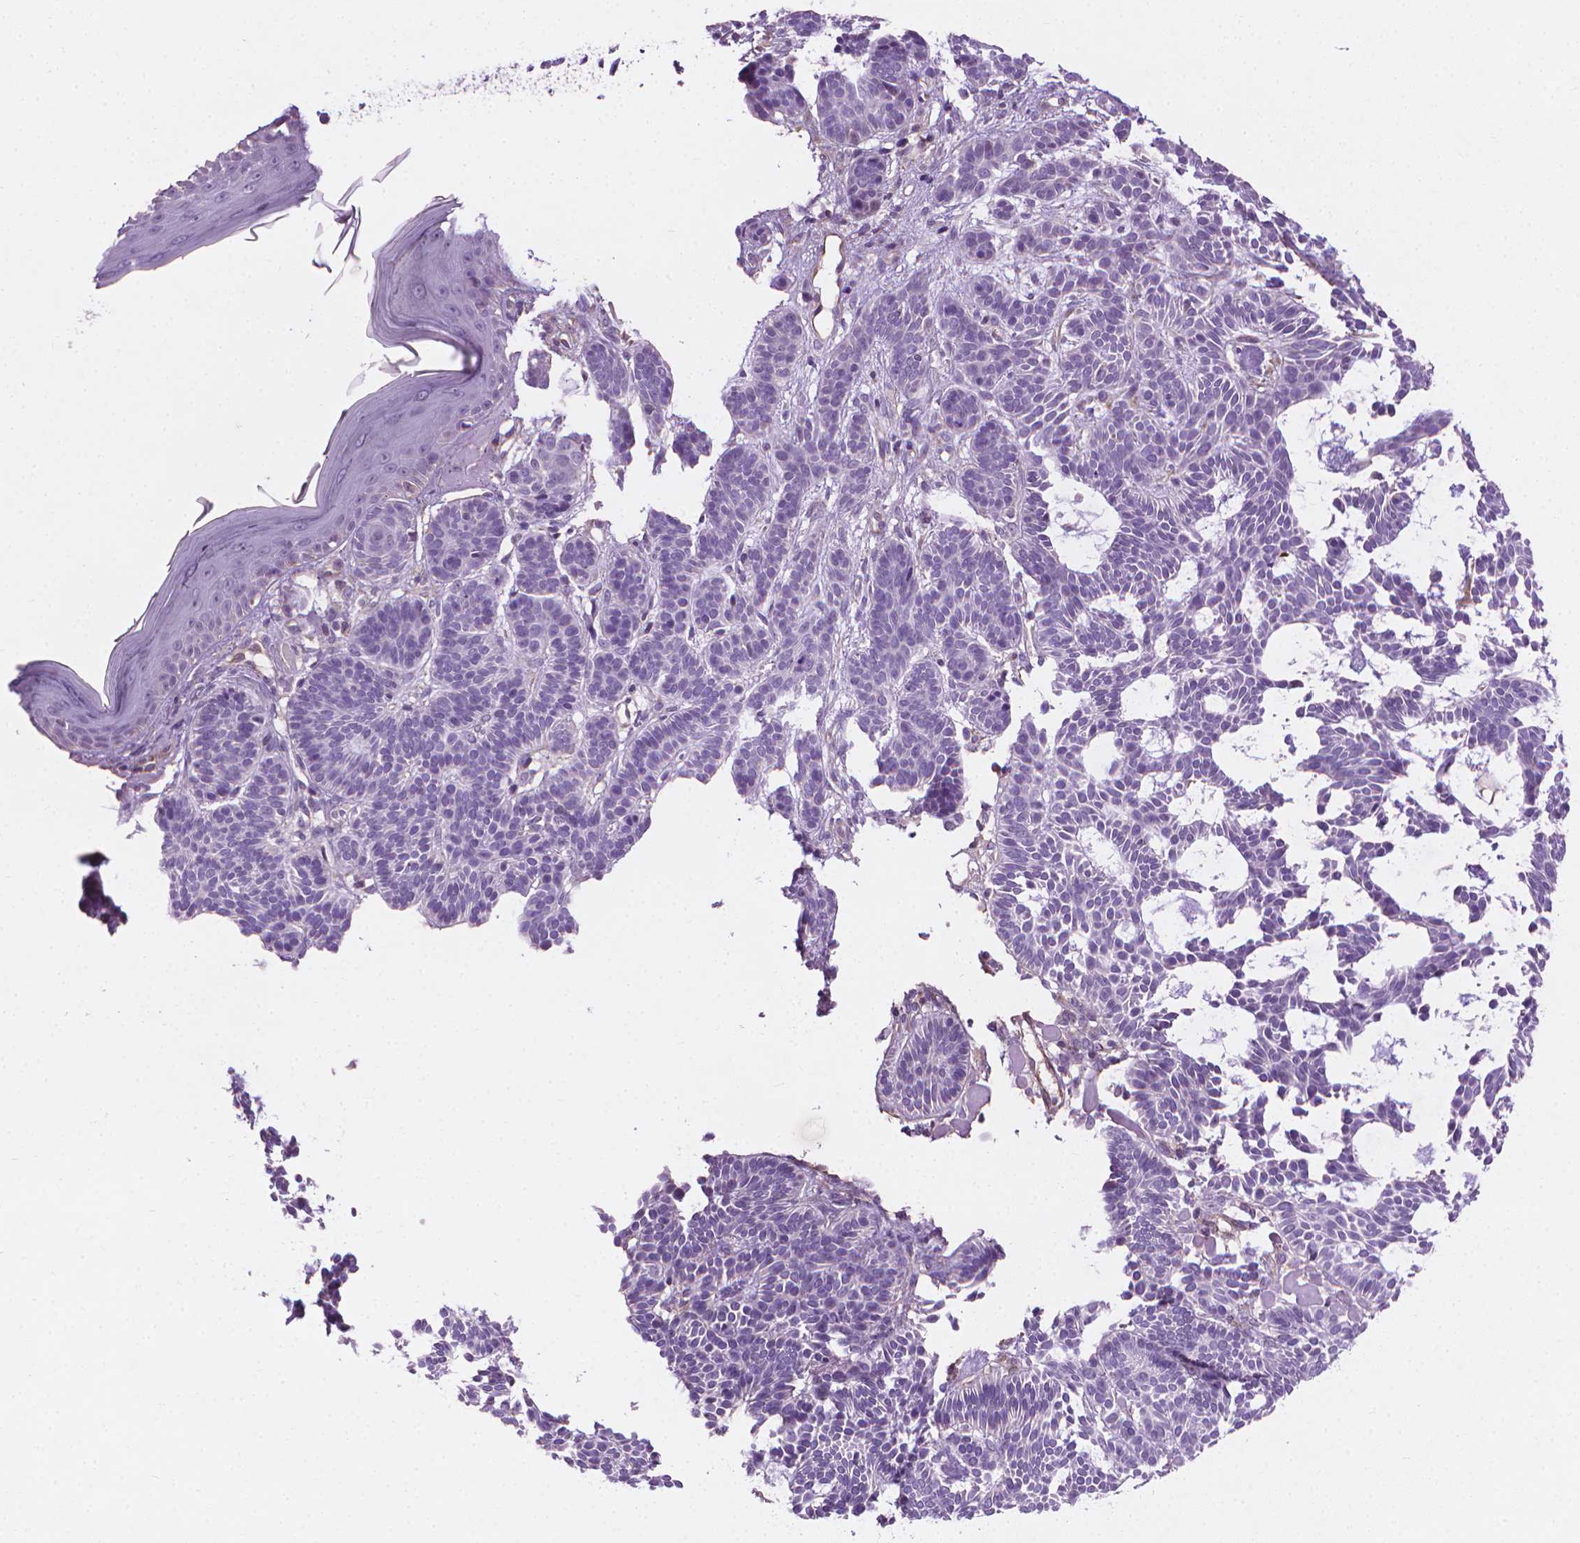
{"staining": {"intensity": "negative", "quantity": "none", "location": "none"}, "tissue": "skin cancer", "cell_type": "Tumor cells", "image_type": "cancer", "snomed": [{"axis": "morphology", "description": "Basal cell carcinoma"}, {"axis": "topography", "description": "Skin"}], "caption": "Immunohistochemistry (IHC) micrograph of neoplastic tissue: human skin basal cell carcinoma stained with DAB exhibits no significant protein expression in tumor cells. Brightfield microscopy of immunohistochemistry (IHC) stained with DAB (brown) and hematoxylin (blue), captured at high magnification.", "gene": "KRT73", "patient": {"sex": "male", "age": 85}}